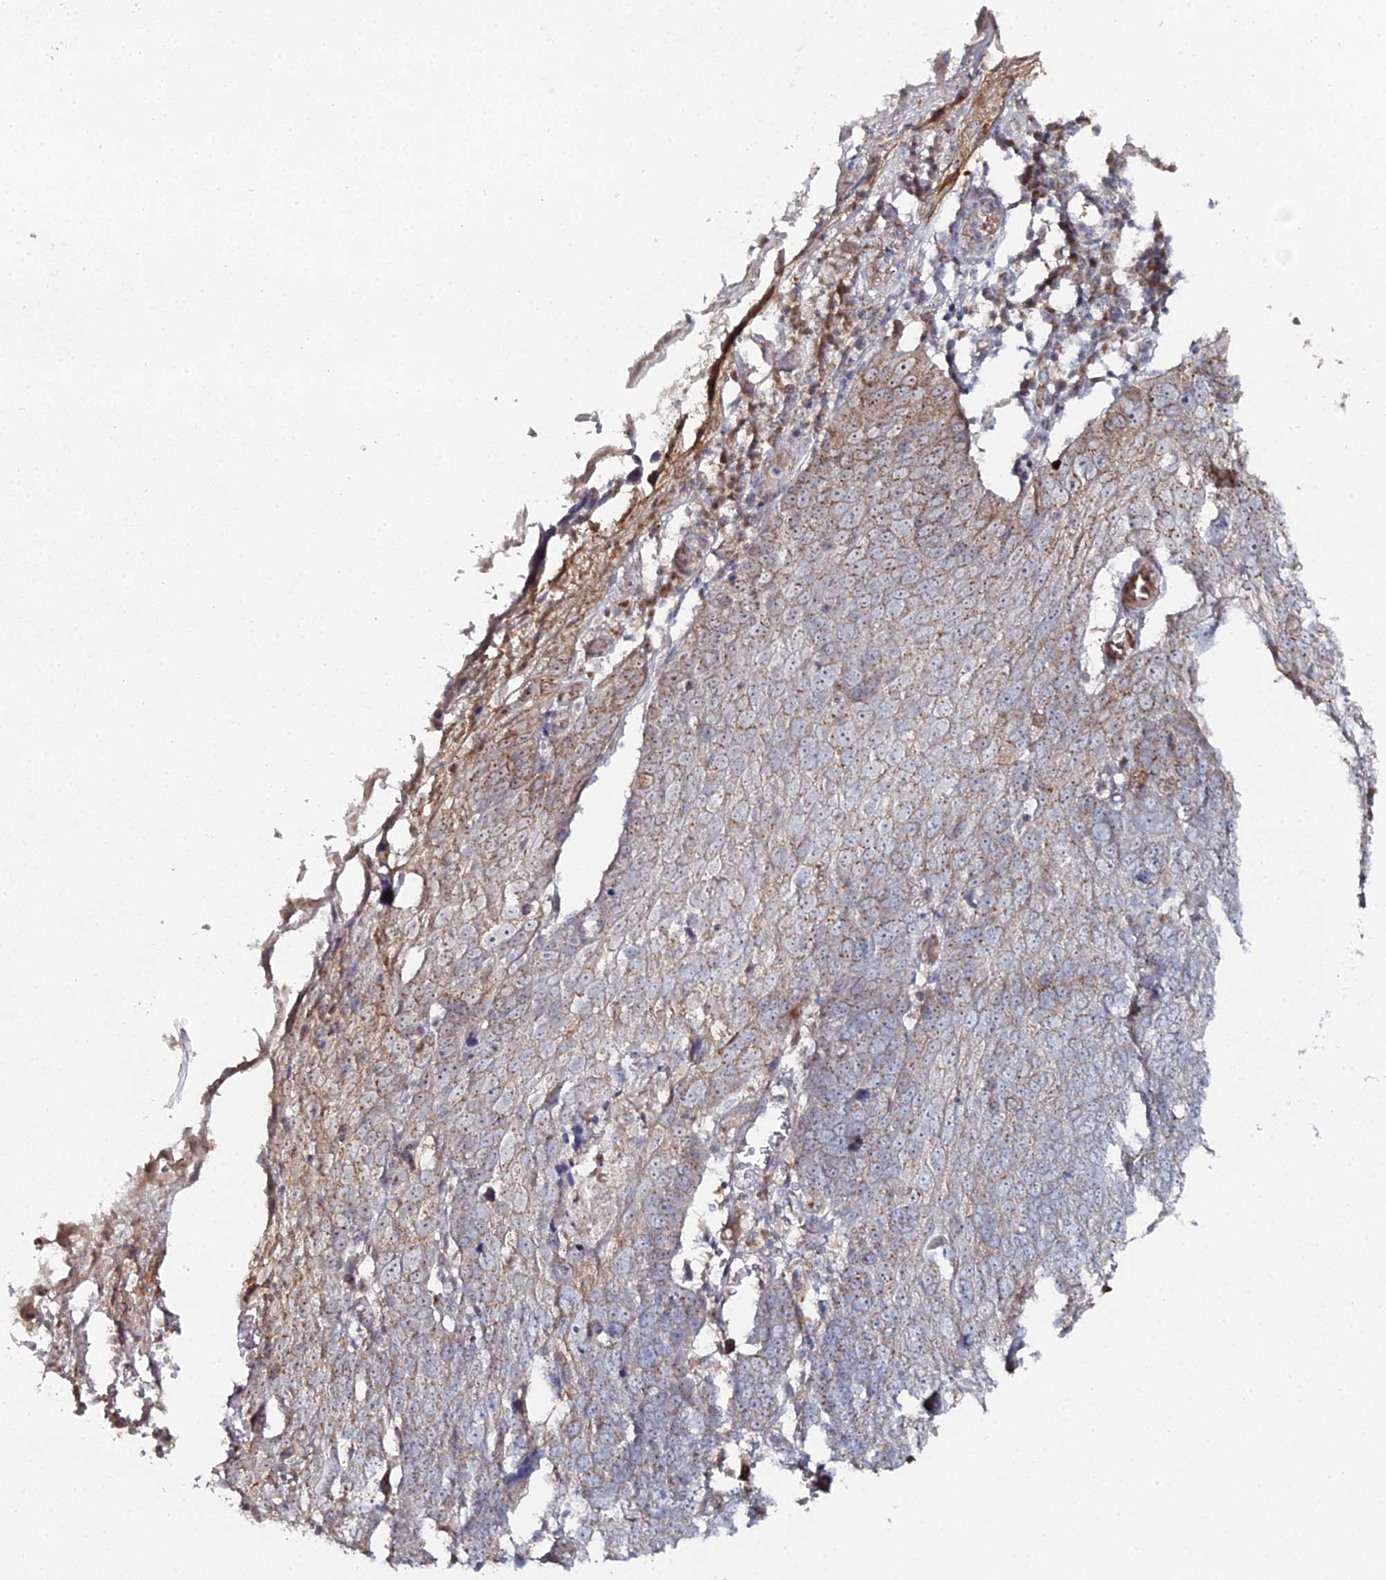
{"staining": {"intensity": "negative", "quantity": "none", "location": "none"}, "tissue": "skin cancer", "cell_type": "Tumor cells", "image_type": "cancer", "snomed": [{"axis": "morphology", "description": "Squamous cell carcinoma, NOS"}, {"axis": "topography", "description": "Skin"}], "caption": "IHC image of neoplastic tissue: squamous cell carcinoma (skin) stained with DAB displays no significant protein positivity in tumor cells.", "gene": "SGMS1", "patient": {"sex": "male", "age": 71}}